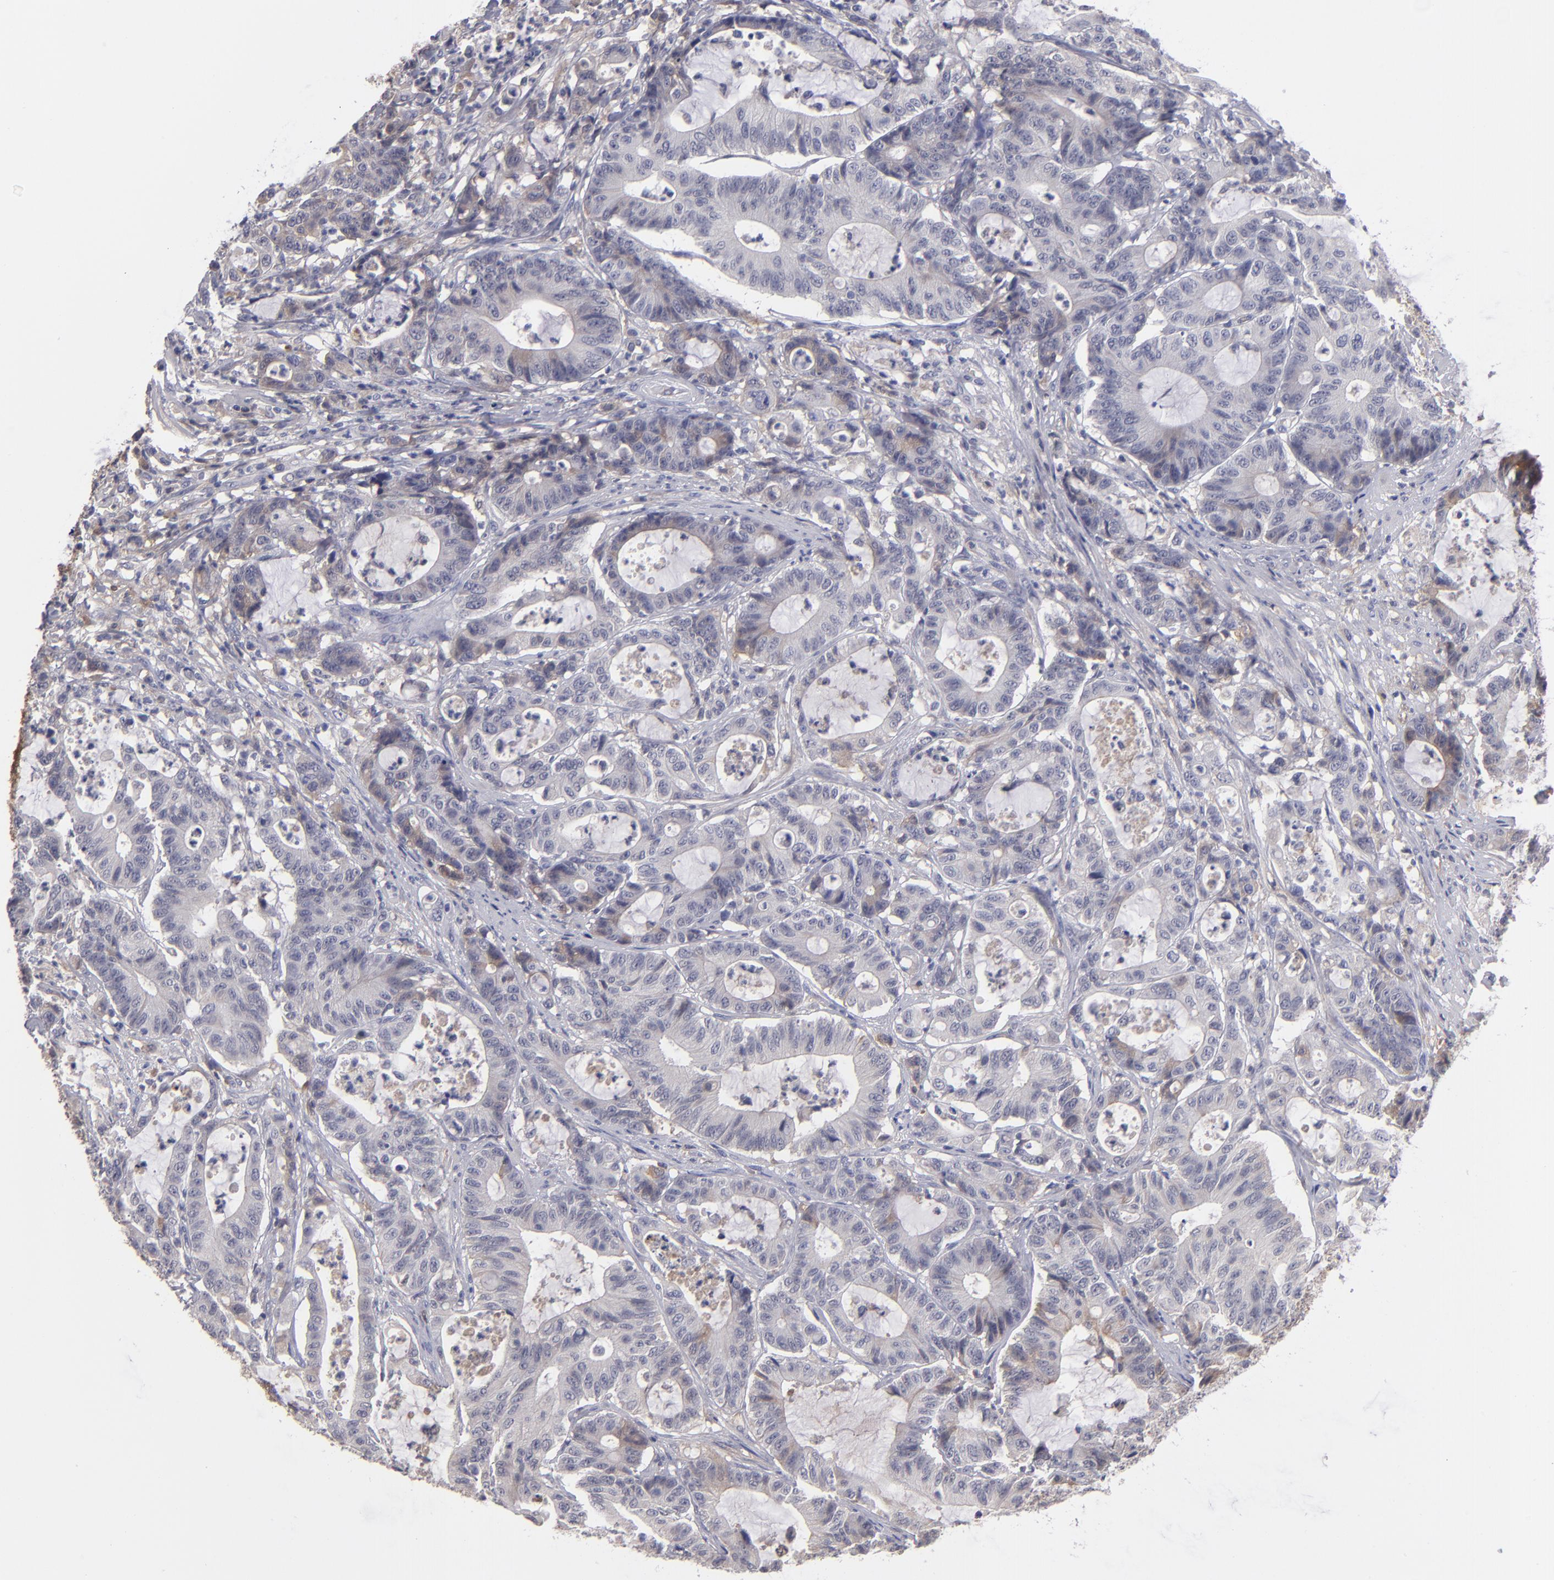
{"staining": {"intensity": "moderate", "quantity": "<25%", "location": "cytoplasmic/membranous"}, "tissue": "colorectal cancer", "cell_type": "Tumor cells", "image_type": "cancer", "snomed": [{"axis": "morphology", "description": "Adenocarcinoma, NOS"}, {"axis": "topography", "description": "Colon"}], "caption": "A low amount of moderate cytoplasmic/membranous staining is appreciated in approximately <25% of tumor cells in adenocarcinoma (colorectal) tissue. (brown staining indicates protein expression, while blue staining denotes nuclei).", "gene": "ITIH4", "patient": {"sex": "female", "age": 84}}